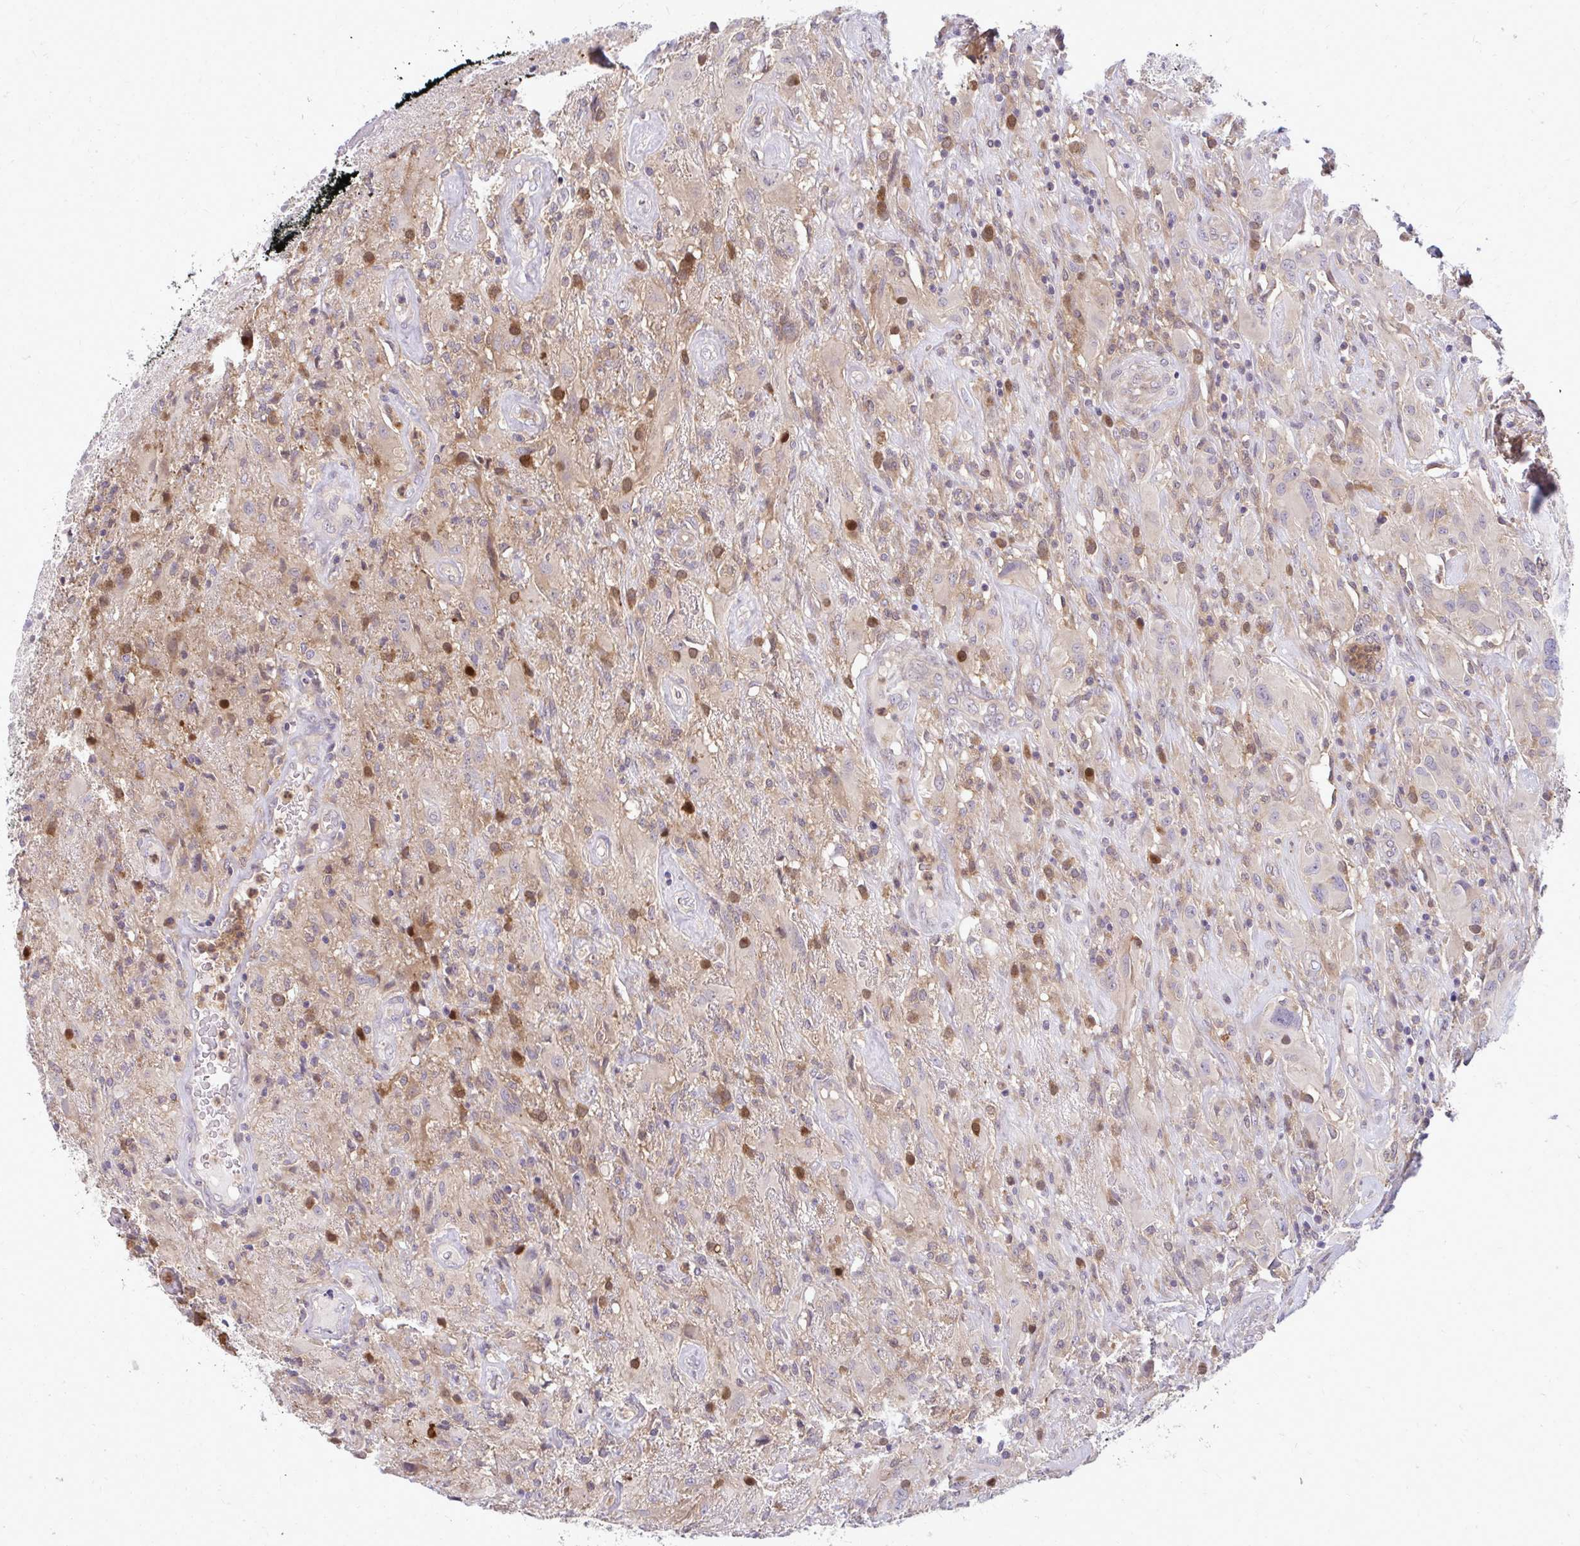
{"staining": {"intensity": "negative", "quantity": "none", "location": "none"}, "tissue": "glioma", "cell_type": "Tumor cells", "image_type": "cancer", "snomed": [{"axis": "morphology", "description": "Glioma, malignant, High grade"}, {"axis": "topography", "description": "Brain"}], "caption": "Immunohistochemistry (IHC) of human glioma exhibits no expression in tumor cells. (Stains: DAB immunohistochemistry with hematoxylin counter stain, Microscopy: brightfield microscopy at high magnification).", "gene": "OXNAD1", "patient": {"sex": "male", "age": 46}}